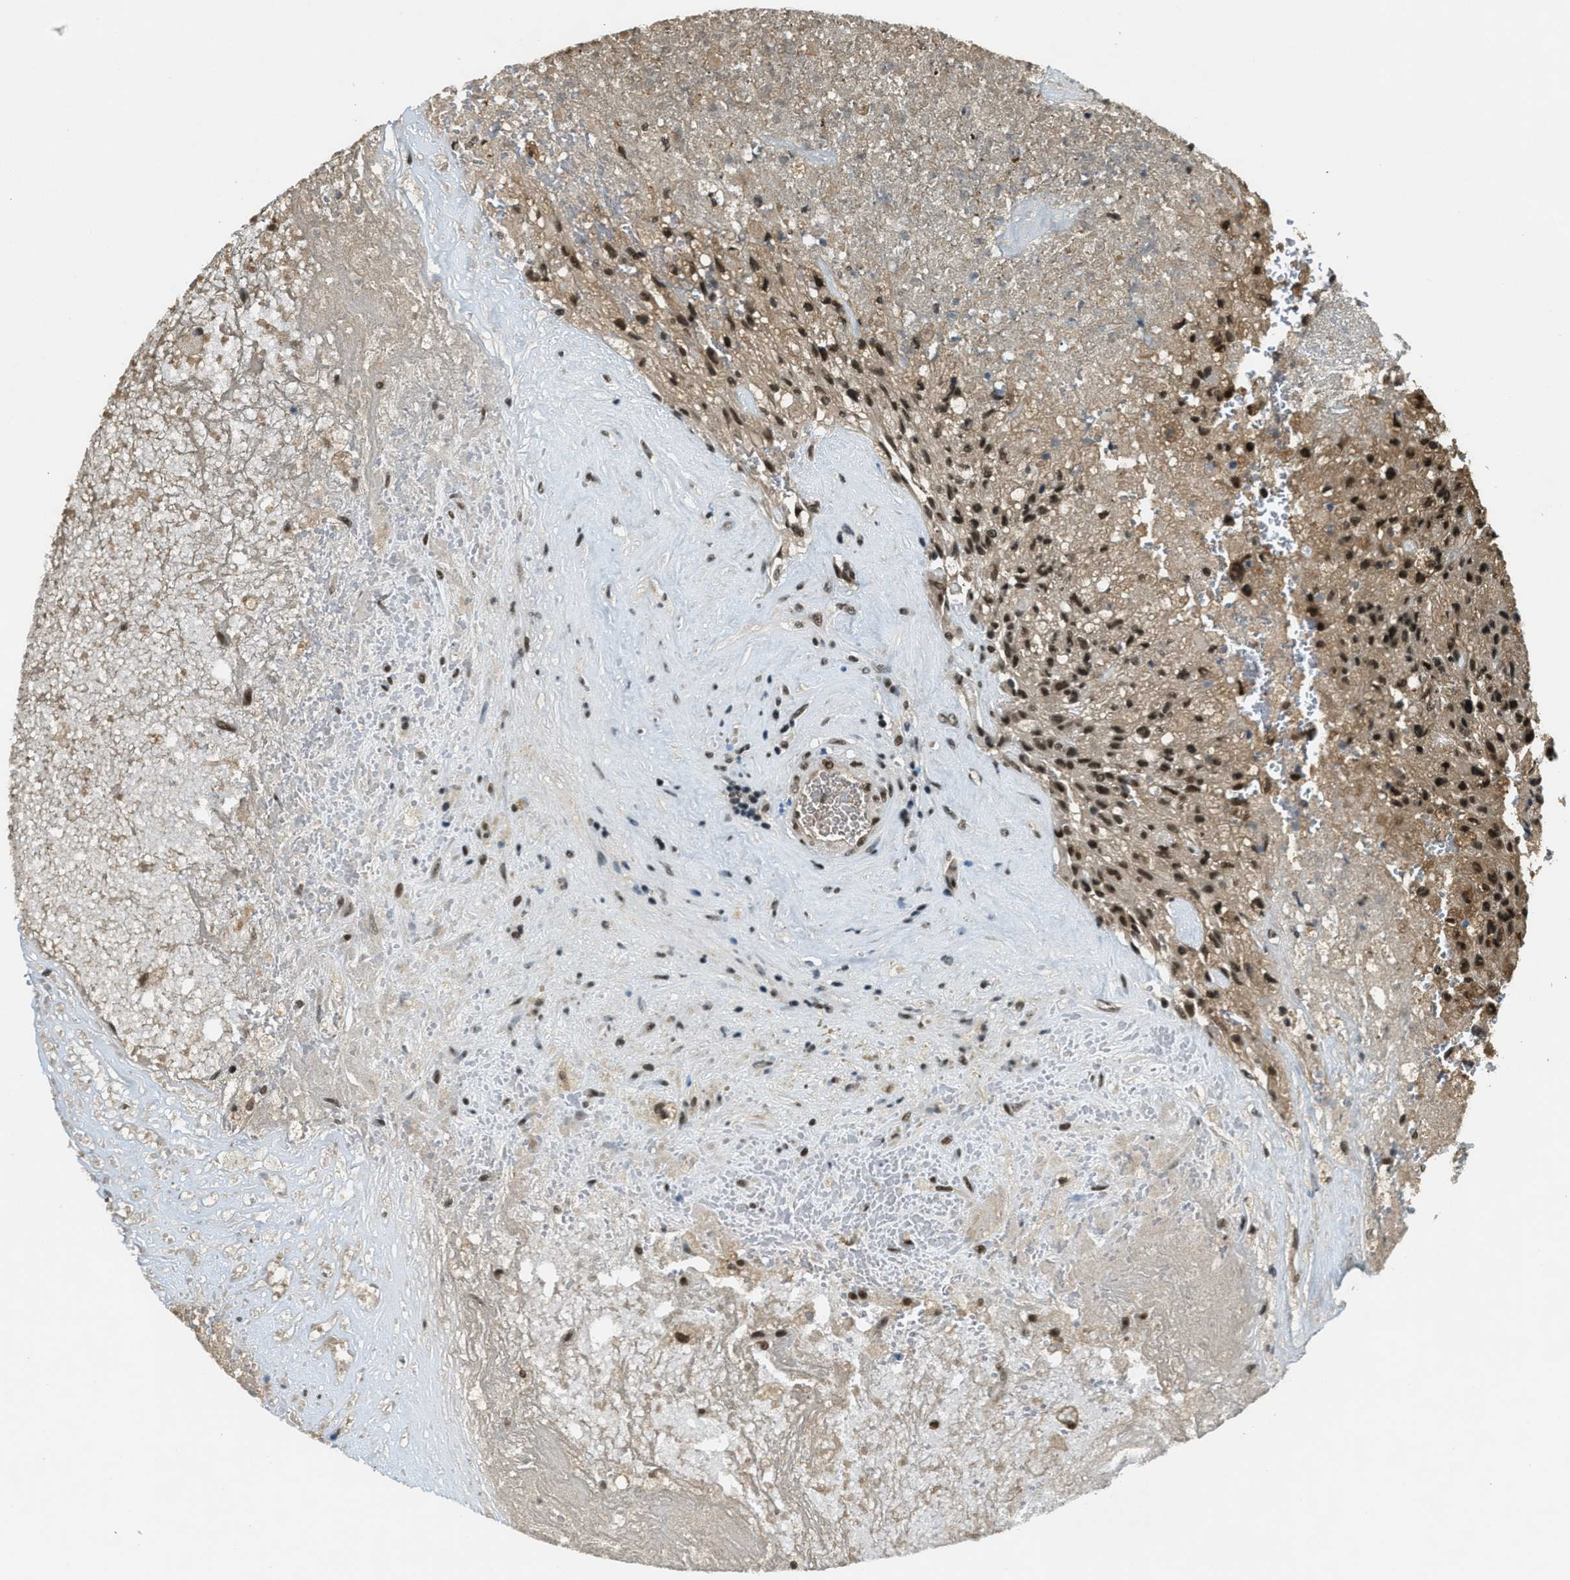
{"staining": {"intensity": "strong", "quantity": ">75%", "location": "nuclear"}, "tissue": "glioma", "cell_type": "Tumor cells", "image_type": "cancer", "snomed": [{"axis": "morphology", "description": "Normal tissue, NOS"}, {"axis": "morphology", "description": "Glioma, malignant, High grade"}, {"axis": "topography", "description": "Cerebral cortex"}], "caption": "Protein staining displays strong nuclear positivity in approximately >75% of tumor cells in malignant glioma (high-grade).", "gene": "ZNF148", "patient": {"sex": "male", "age": 56}}